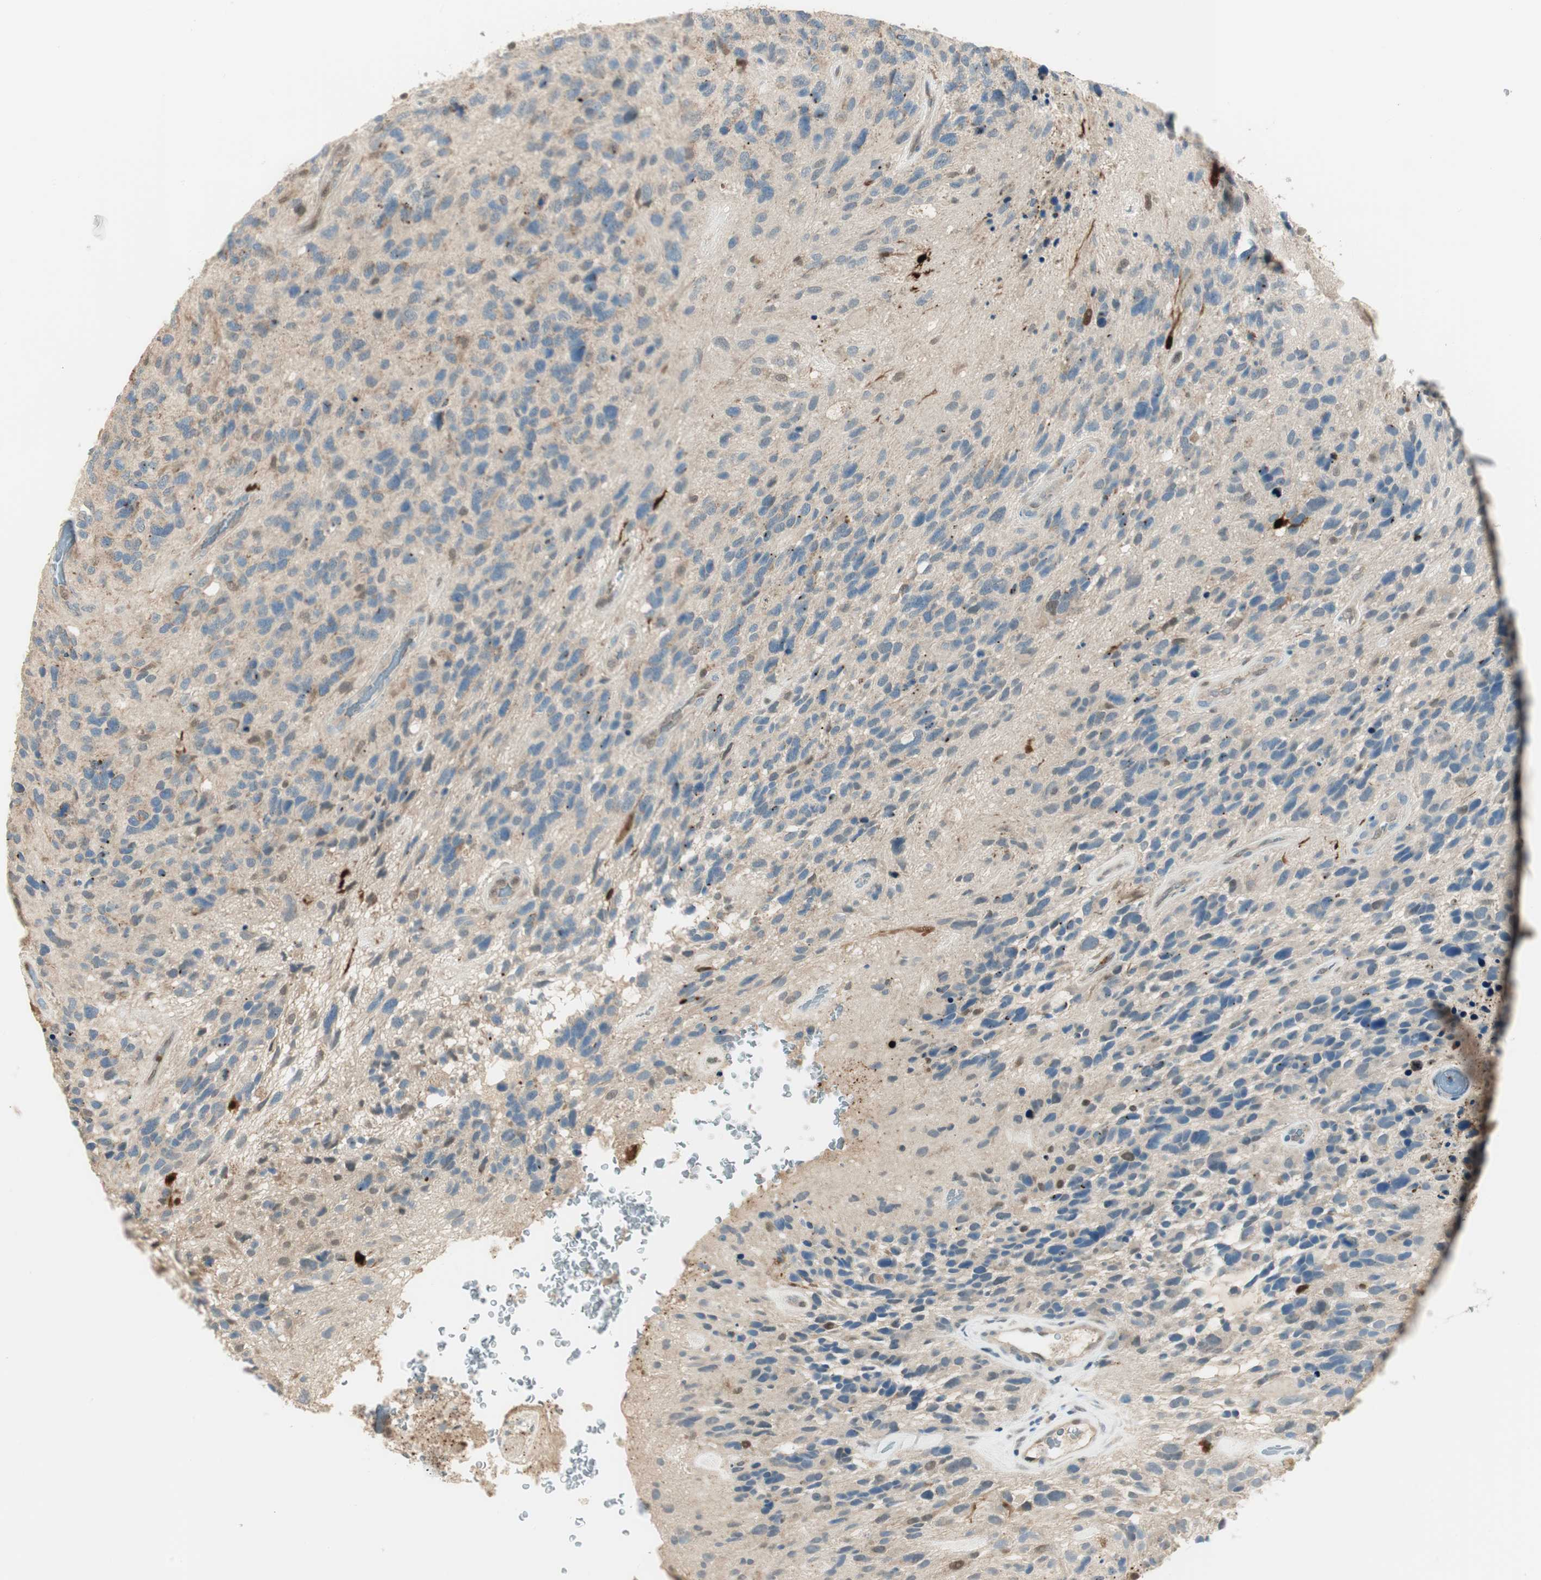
{"staining": {"intensity": "moderate", "quantity": "<25%", "location": "cytoplasmic/membranous"}, "tissue": "glioma", "cell_type": "Tumor cells", "image_type": "cancer", "snomed": [{"axis": "morphology", "description": "Glioma, malignant, High grade"}, {"axis": "topography", "description": "Brain"}], "caption": "This is an image of immunohistochemistry (IHC) staining of malignant glioma (high-grade), which shows moderate staining in the cytoplasmic/membranous of tumor cells.", "gene": "LTA4H", "patient": {"sex": "female", "age": 58}}